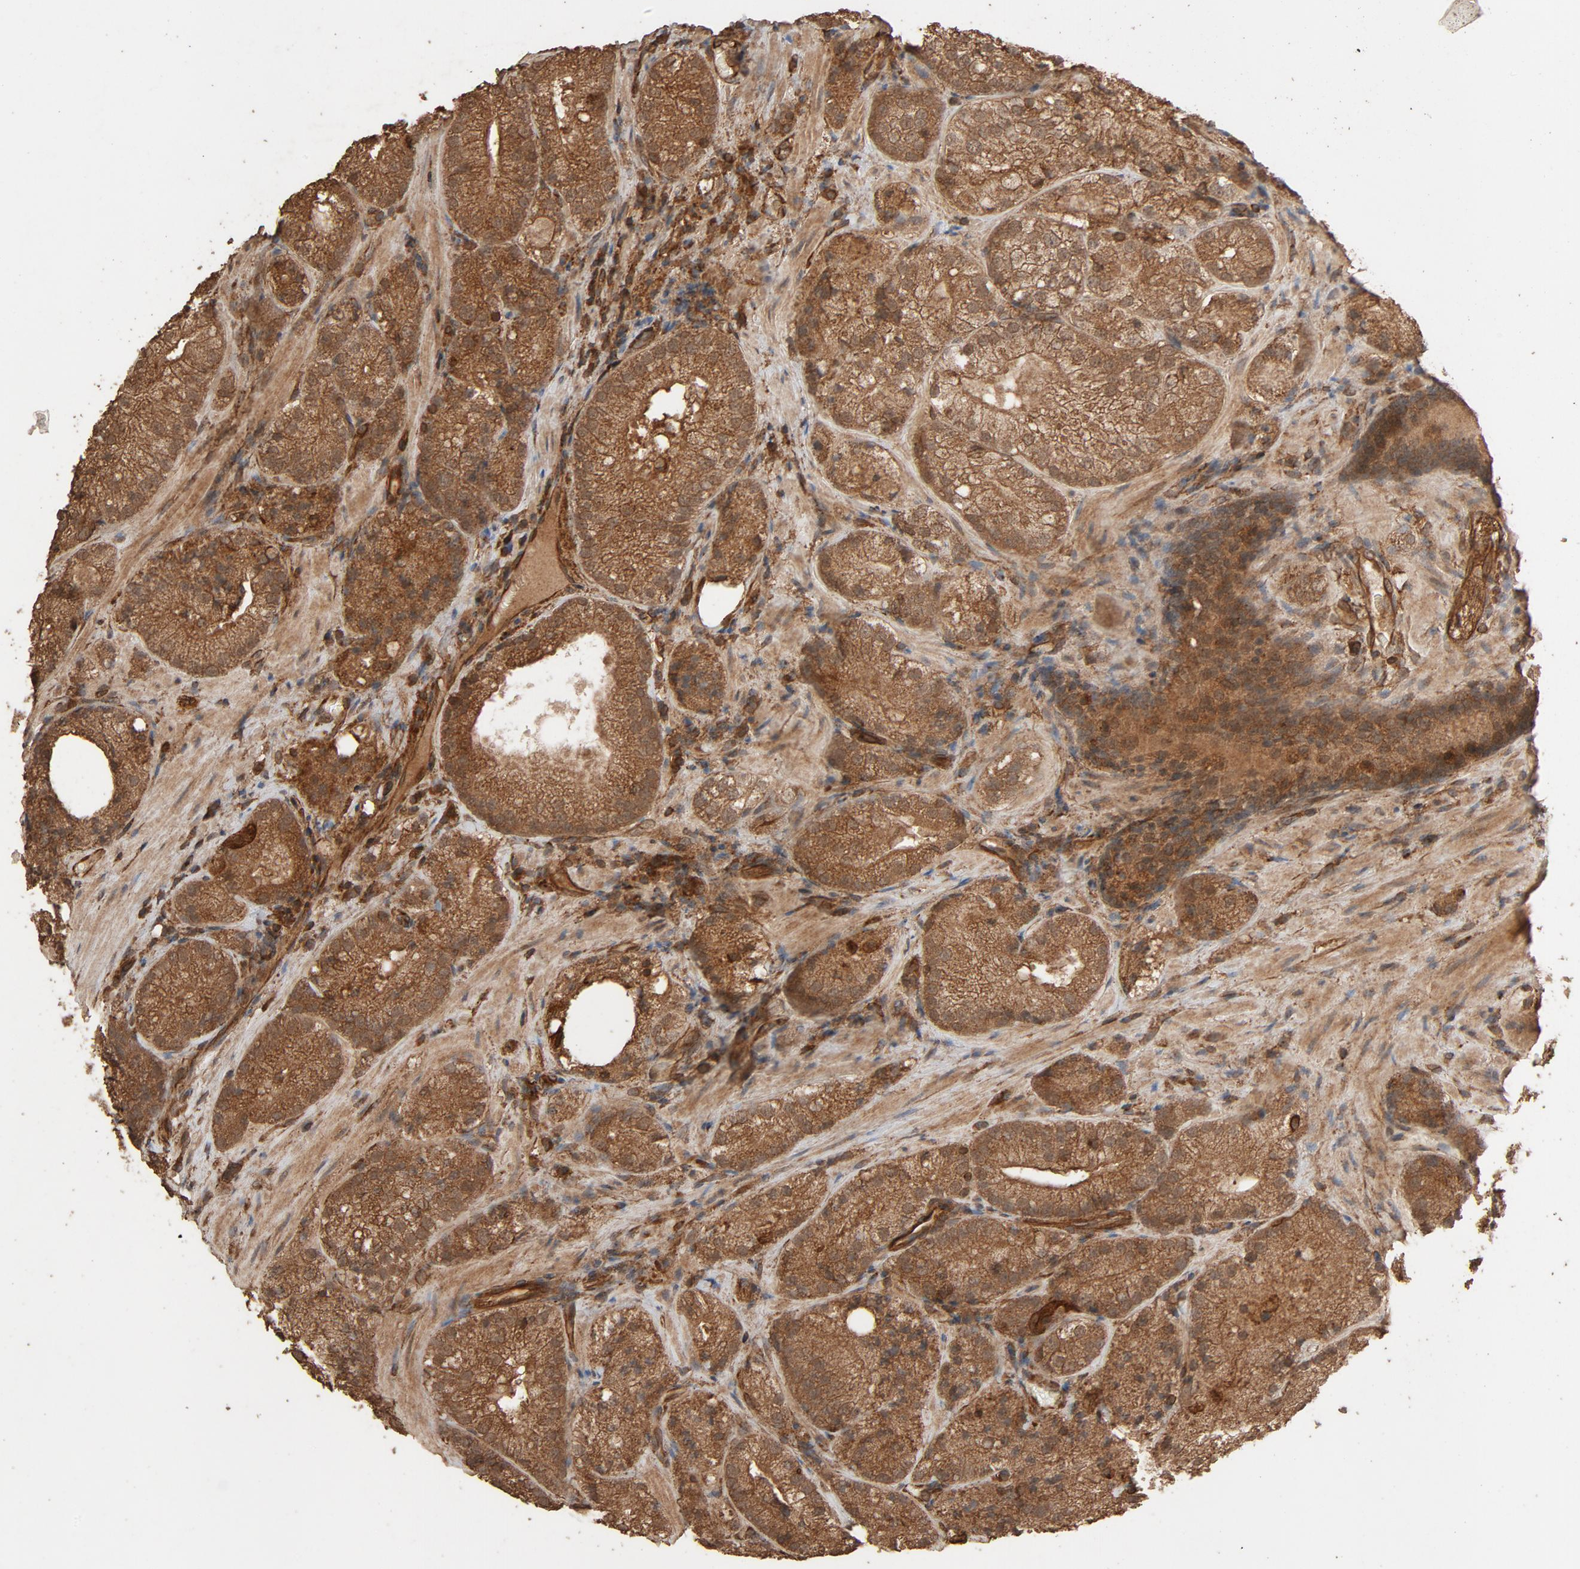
{"staining": {"intensity": "moderate", "quantity": ">75%", "location": "cytoplasmic/membranous"}, "tissue": "prostate cancer", "cell_type": "Tumor cells", "image_type": "cancer", "snomed": [{"axis": "morphology", "description": "Adenocarcinoma, Low grade"}, {"axis": "topography", "description": "Prostate"}], "caption": "Immunohistochemistry staining of prostate low-grade adenocarcinoma, which exhibits medium levels of moderate cytoplasmic/membranous positivity in approximately >75% of tumor cells indicating moderate cytoplasmic/membranous protein positivity. The staining was performed using DAB (3,3'-diaminobenzidine) (brown) for protein detection and nuclei were counterstained in hematoxylin (blue).", "gene": "RPS6KA6", "patient": {"sex": "male", "age": 60}}